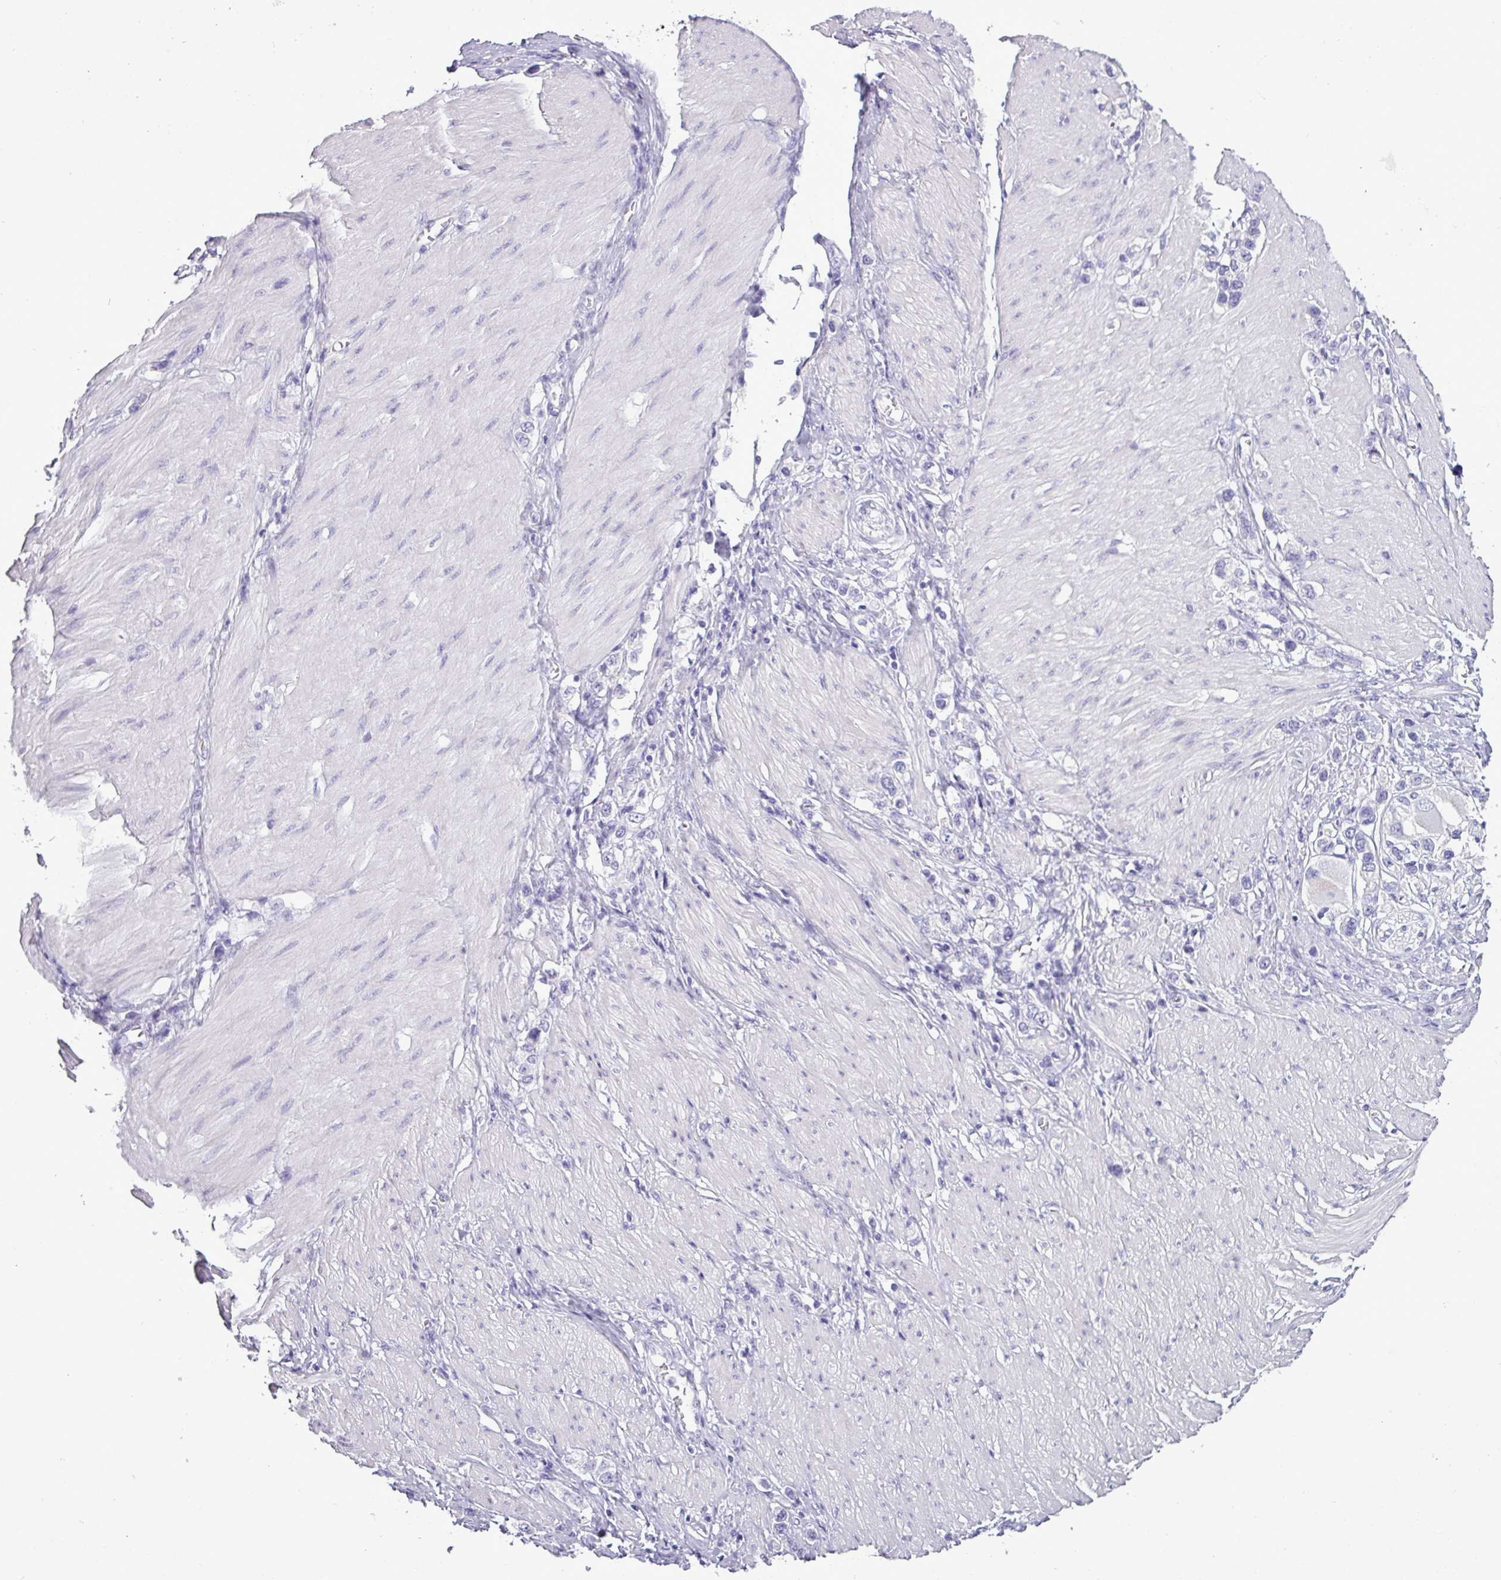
{"staining": {"intensity": "negative", "quantity": "none", "location": "none"}, "tissue": "stomach cancer", "cell_type": "Tumor cells", "image_type": "cancer", "snomed": [{"axis": "morphology", "description": "Normal tissue, NOS"}, {"axis": "morphology", "description": "Adenocarcinoma, NOS"}, {"axis": "topography", "description": "Stomach, upper"}, {"axis": "topography", "description": "Stomach"}], "caption": "Immunohistochemical staining of stomach cancer exhibits no significant positivity in tumor cells.", "gene": "TMEM91", "patient": {"sex": "female", "age": 65}}